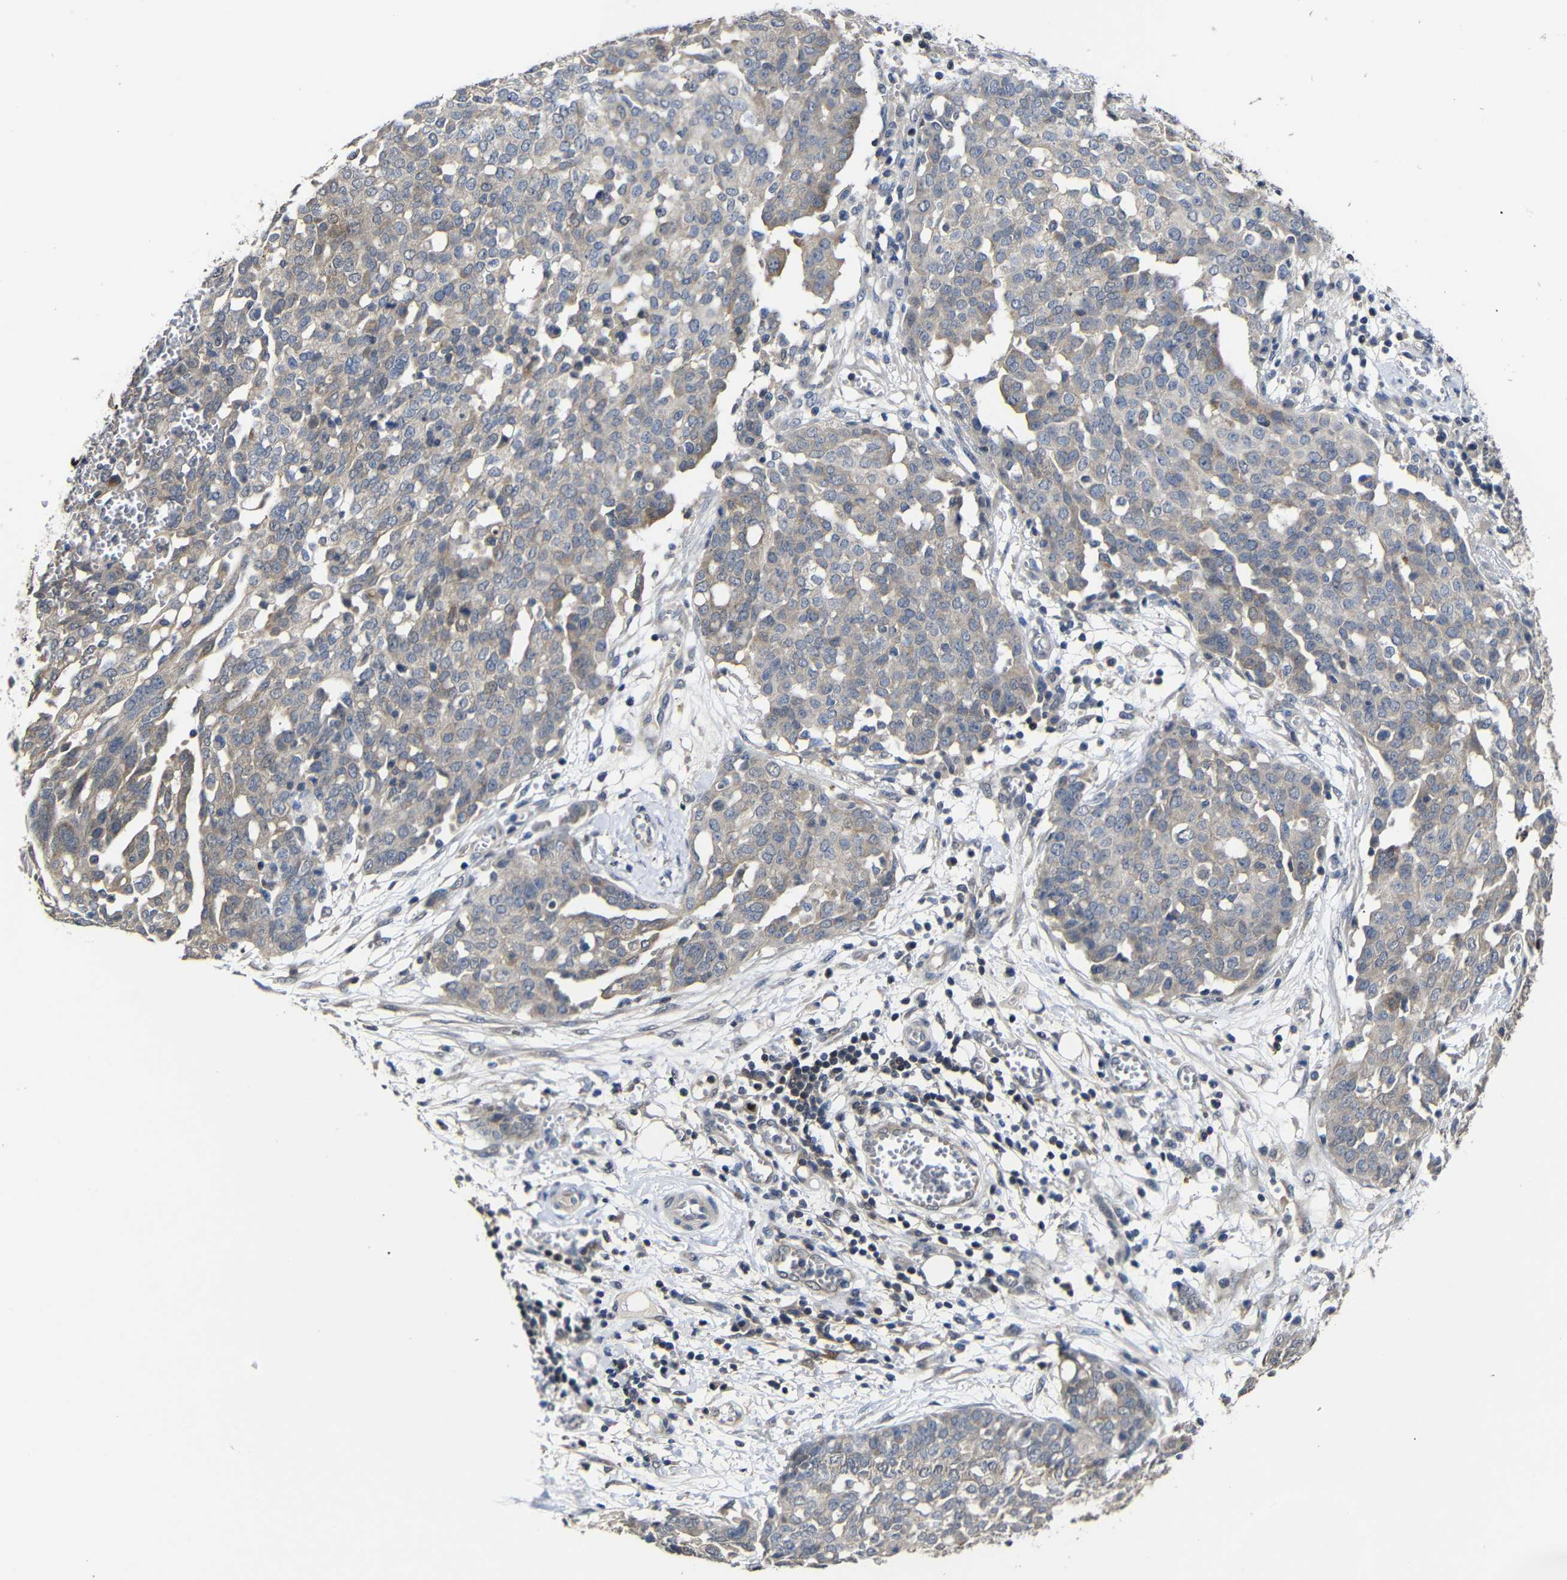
{"staining": {"intensity": "weak", "quantity": "25%-75%", "location": "cytoplasmic/membranous"}, "tissue": "ovarian cancer", "cell_type": "Tumor cells", "image_type": "cancer", "snomed": [{"axis": "morphology", "description": "Cystadenocarcinoma, serous, NOS"}, {"axis": "topography", "description": "Soft tissue"}, {"axis": "topography", "description": "Ovary"}], "caption": "An immunohistochemistry image of neoplastic tissue is shown. Protein staining in brown labels weak cytoplasmic/membranous positivity in serous cystadenocarcinoma (ovarian) within tumor cells. Nuclei are stained in blue.", "gene": "ATG12", "patient": {"sex": "female", "age": 57}}